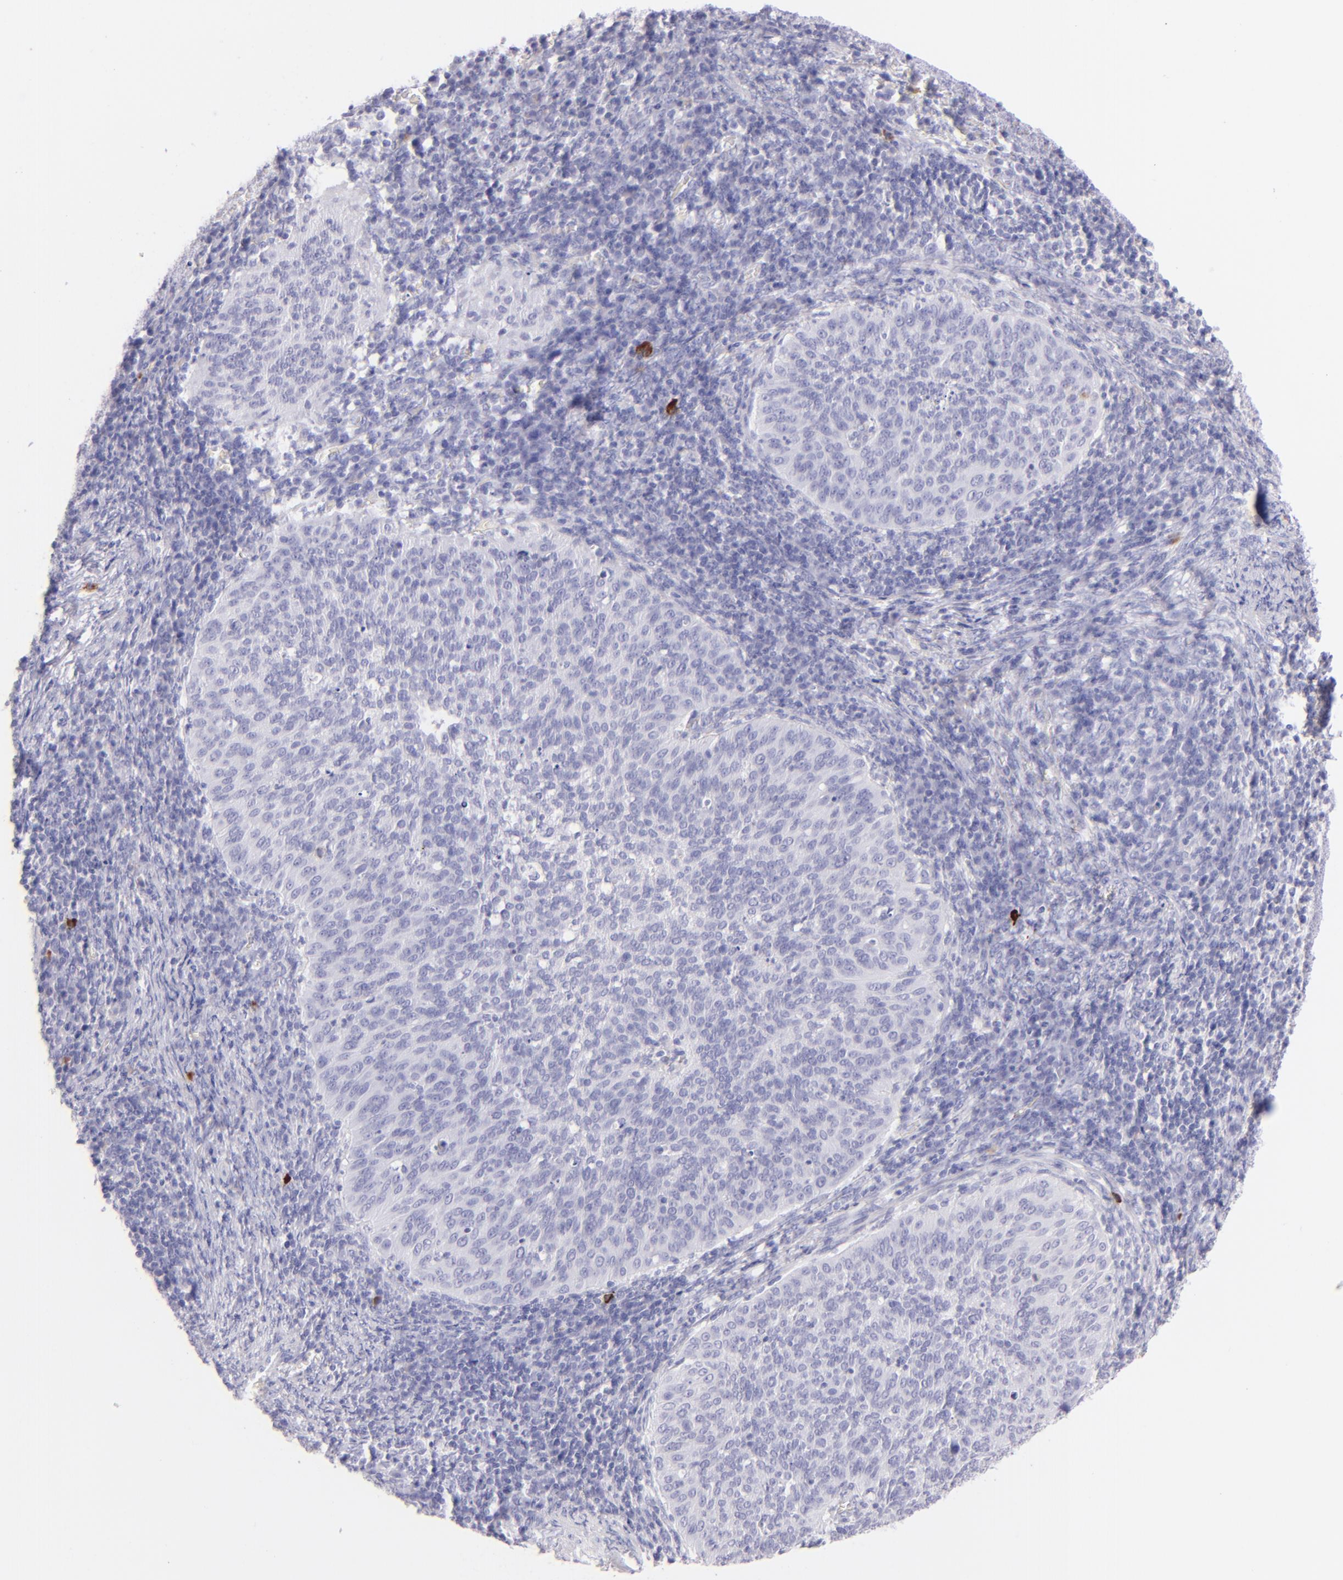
{"staining": {"intensity": "negative", "quantity": "none", "location": "none"}, "tissue": "cervical cancer", "cell_type": "Tumor cells", "image_type": "cancer", "snomed": [{"axis": "morphology", "description": "Squamous cell carcinoma, NOS"}, {"axis": "topography", "description": "Cervix"}], "caption": "Immunohistochemistry micrograph of human cervical cancer stained for a protein (brown), which reveals no expression in tumor cells.", "gene": "SDC1", "patient": {"sex": "female", "age": 39}}